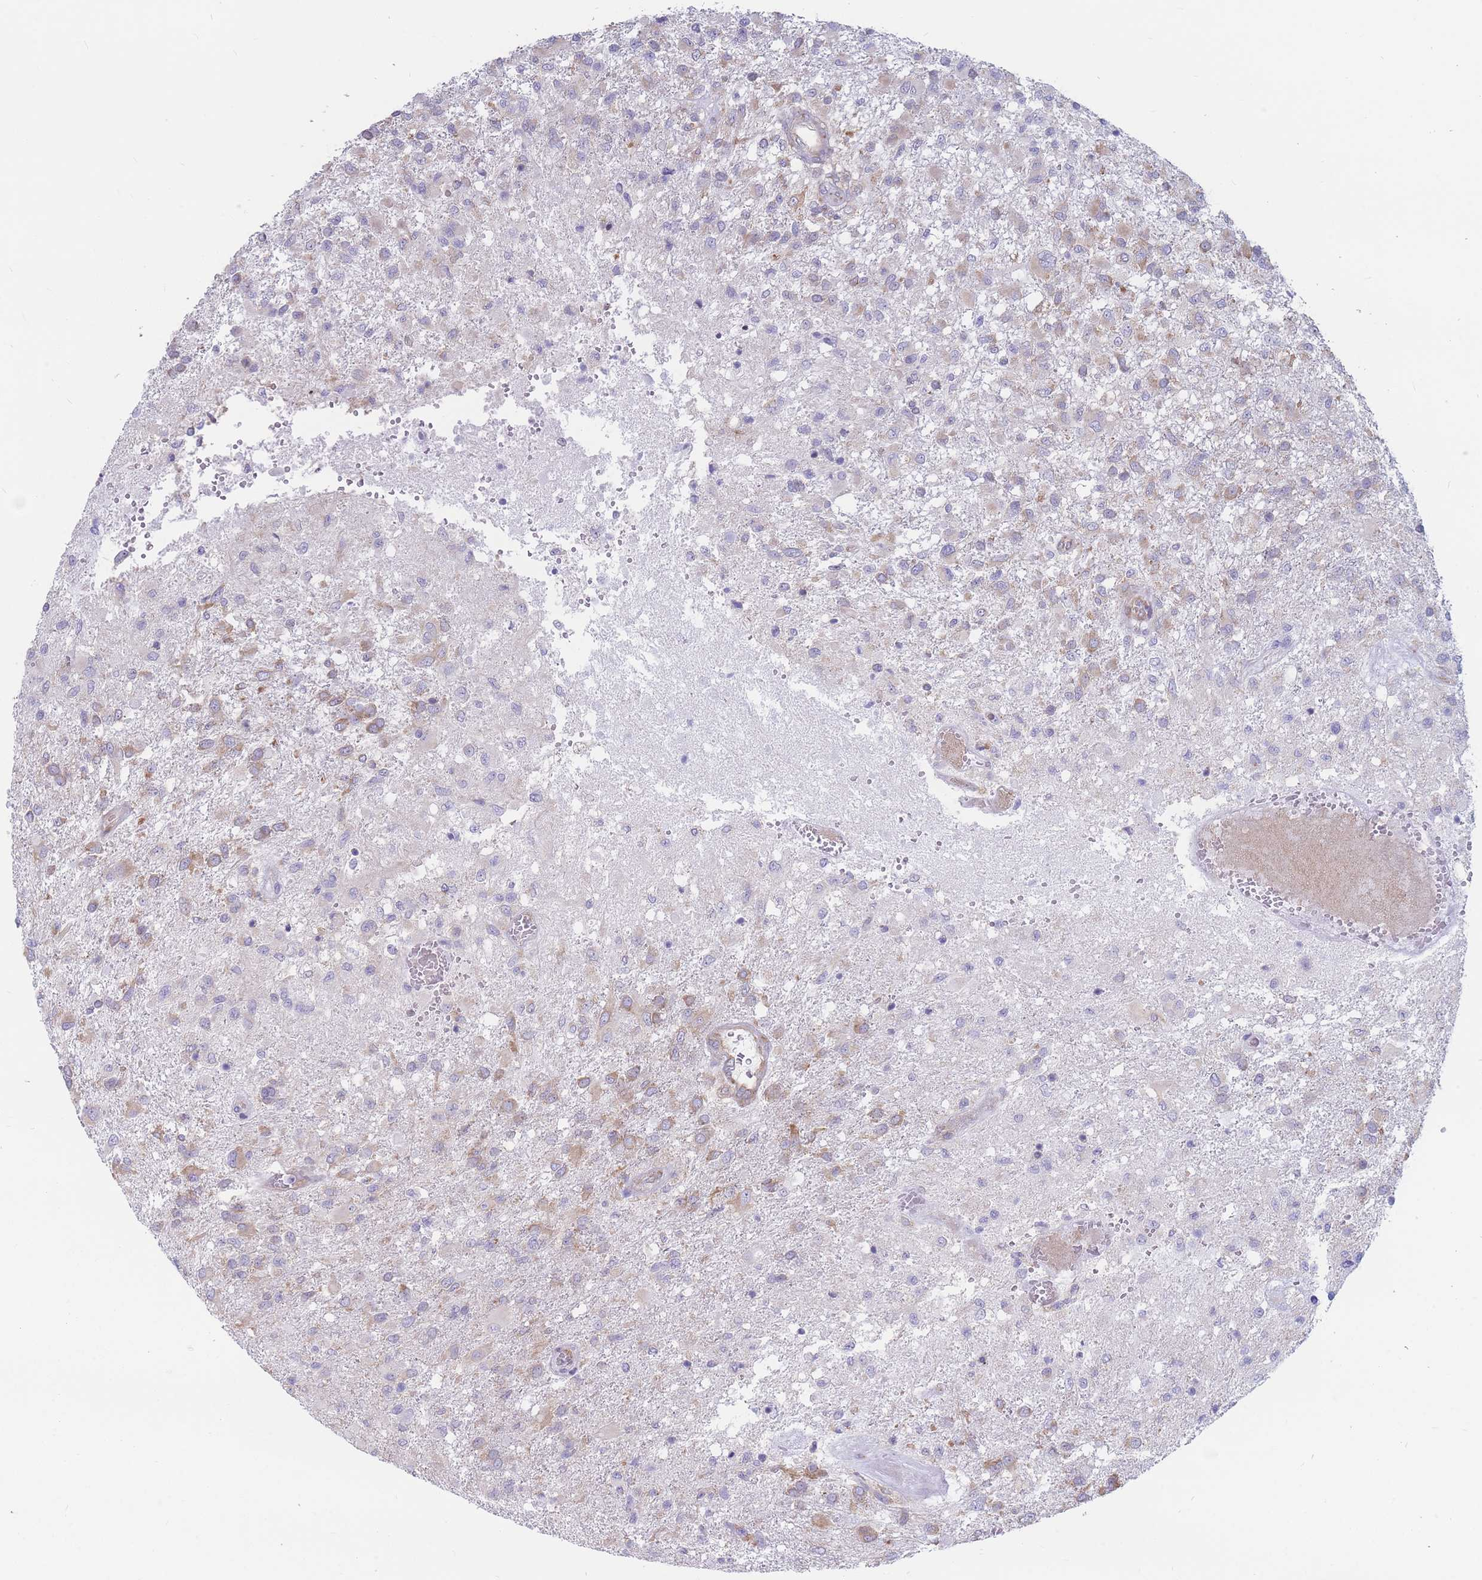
{"staining": {"intensity": "moderate", "quantity": "<25%", "location": "cytoplasmic/membranous"}, "tissue": "glioma", "cell_type": "Tumor cells", "image_type": "cancer", "snomed": [{"axis": "morphology", "description": "Glioma, malignant, High grade"}, {"axis": "topography", "description": "Brain"}], "caption": "An immunohistochemistry micrograph of tumor tissue is shown. Protein staining in brown highlights moderate cytoplasmic/membranous positivity in malignant glioma (high-grade) within tumor cells.", "gene": "RPL8", "patient": {"sex": "female", "age": 74}}